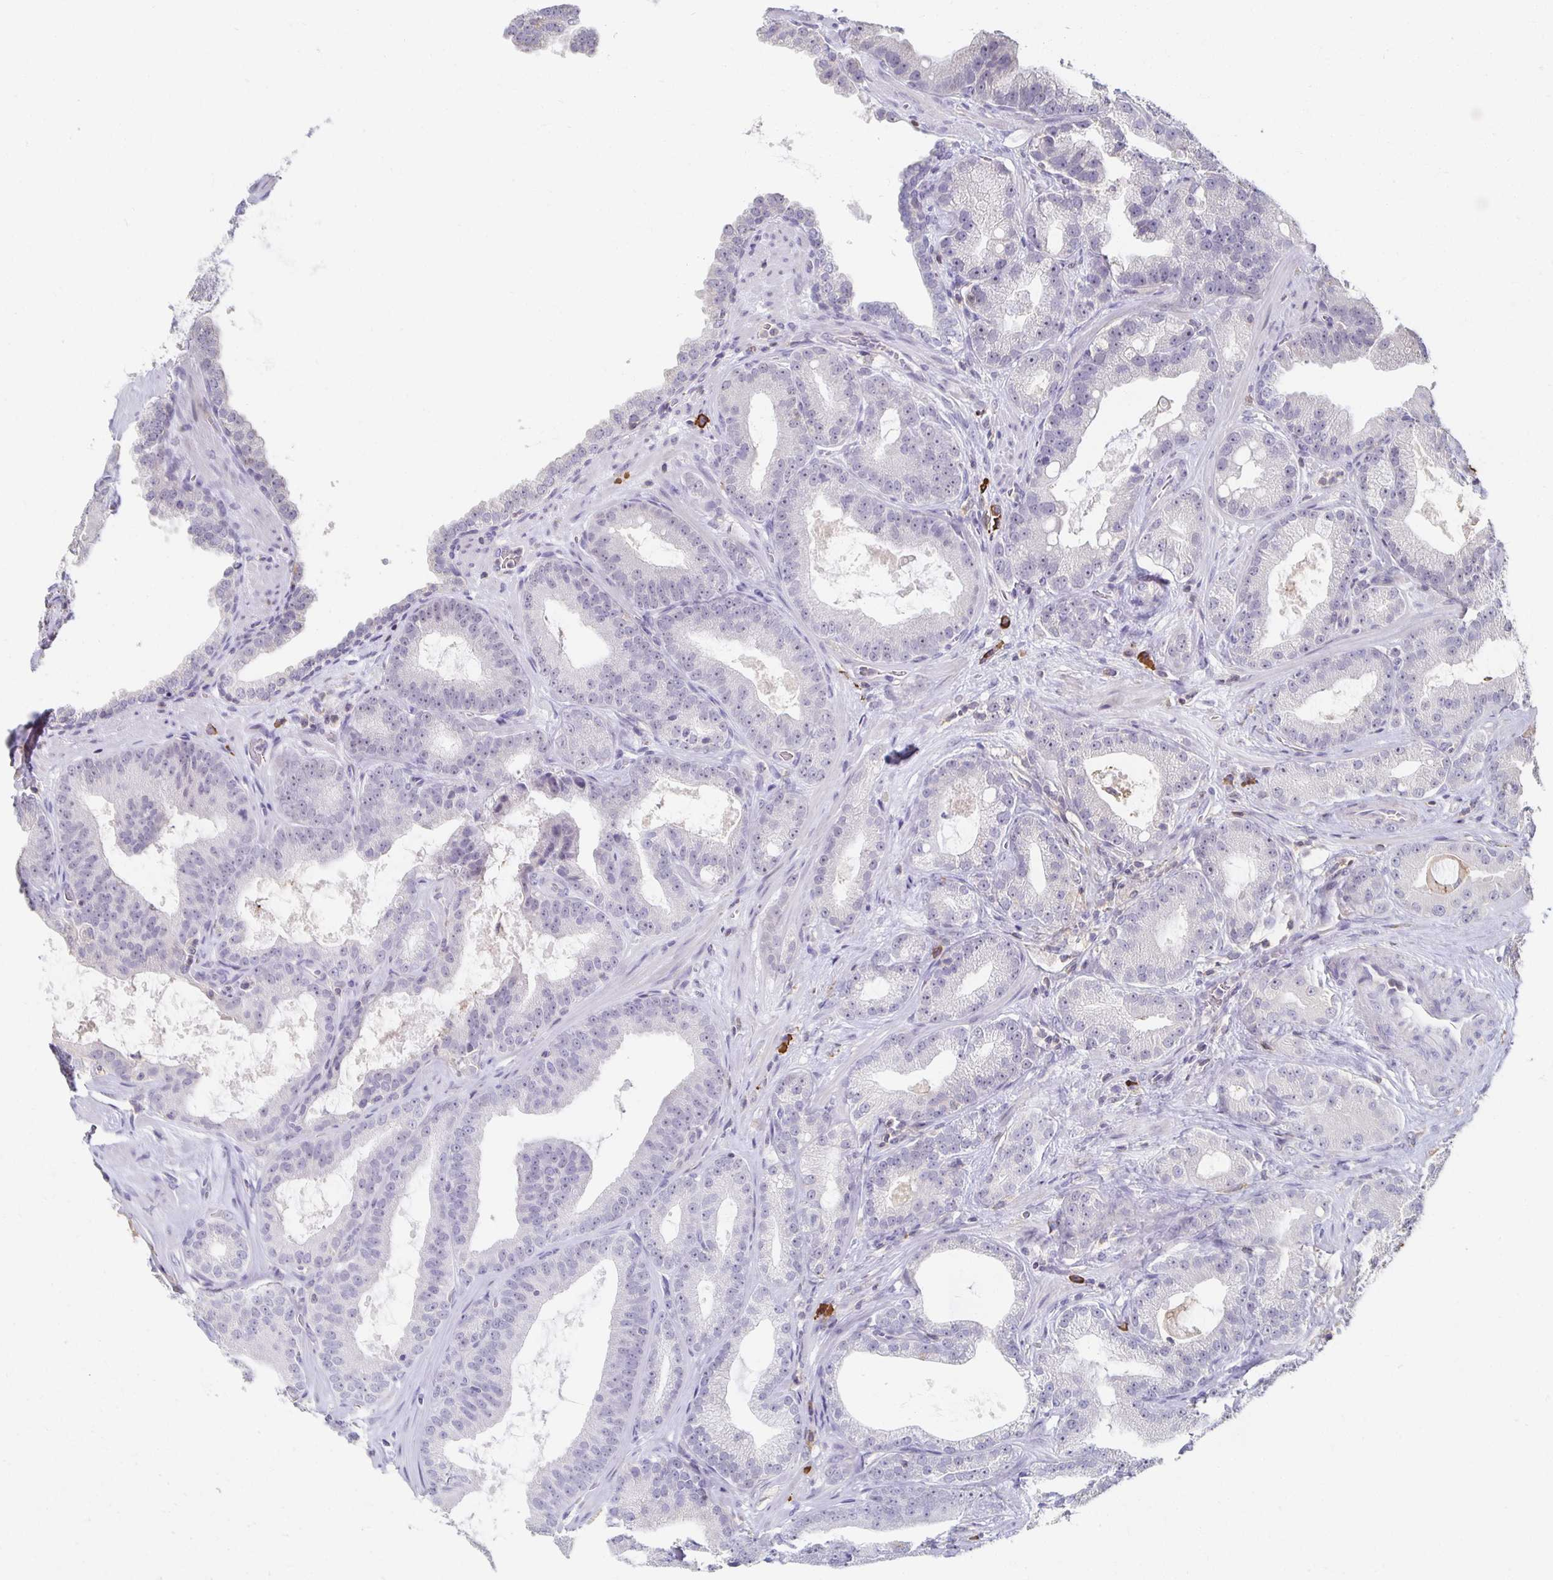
{"staining": {"intensity": "negative", "quantity": "none", "location": "none"}, "tissue": "prostate cancer", "cell_type": "Tumor cells", "image_type": "cancer", "snomed": [{"axis": "morphology", "description": "Adenocarcinoma, High grade"}, {"axis": "topography", "description": "Prostate"}], "caption": "Prostate cancer stained for a protein using IHC demonstrates no positivity tumor cells.", "gene": "ZNF692", "patient": {"sex": "male", "age": 65}}